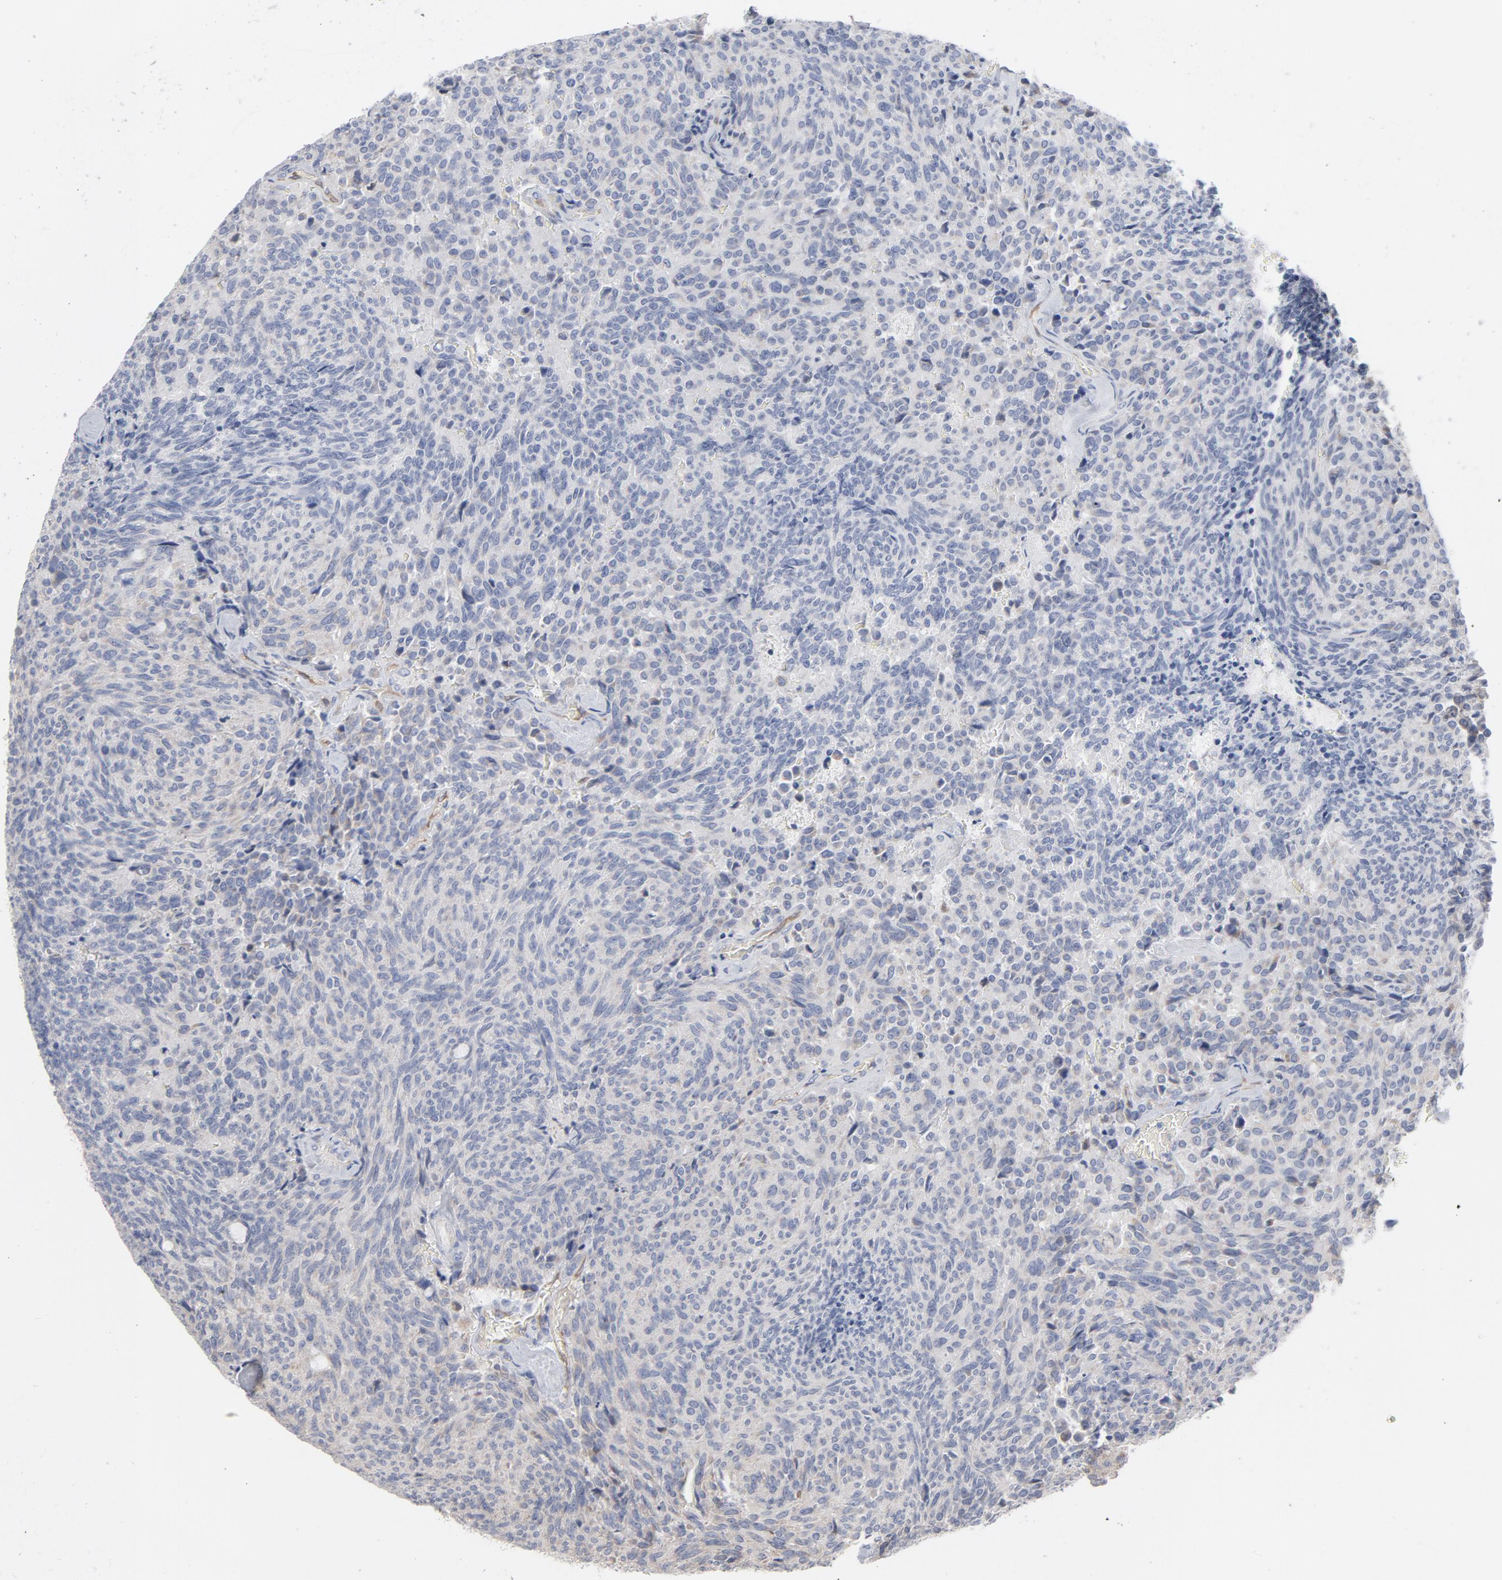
{"staining": {"intensity": "negative", "quantity": "none", "location": "none"}, "tissue": "carcinoid", "cell_type": "Tumor cells", "image_type": "cancer", "snomed": [{"axis": "morphology", "description": "Carcinoid, malignant, NOS"}, {"axis": "topography", "description": "Pancreas"}], "caption": "Immunohistochemistry of human carcinoid demonstrates no positivity in tumor cells.", "gene": "OXA1L", "patient": {"sex": "female", "age": 54}}